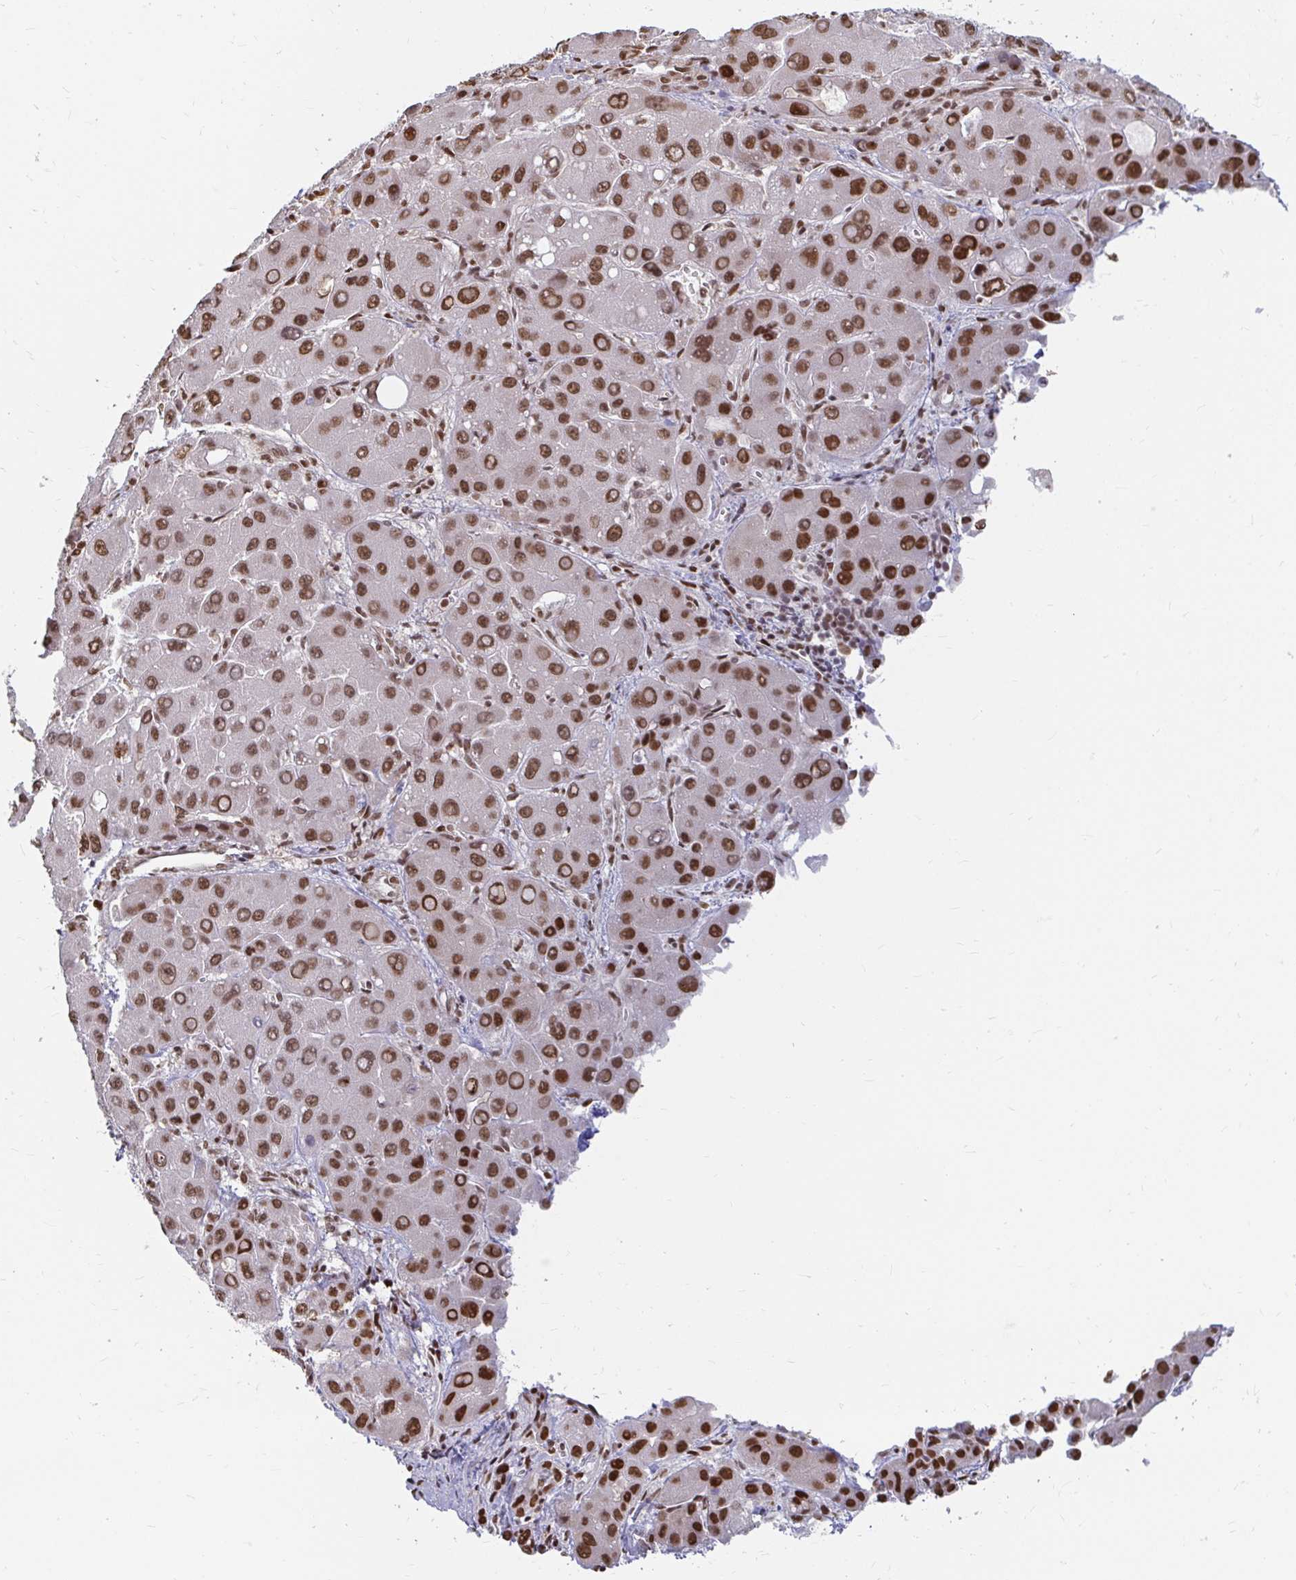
{"staining": {"intensity": "strong", "quantity": ">75%", "location": "nuclear"}, "tissue": "liver cancer", "cell_type": "Tumor cells", "image_type": "cancer", "snomed": [{"axis": "morphology", "description": "Carcinoma, Hepatocellular, NOS"}, {"axis": "topography", "description": "Liver"}], "caption": "Immunohistochemistry of human liver cancer (hepatocellular carcinoma) demonstrates high levels of strong nuclear staining in approximately >75% of tumor cells.", "gene": "HNRNPU", "patient": {"sex": "male", "age": 55}}